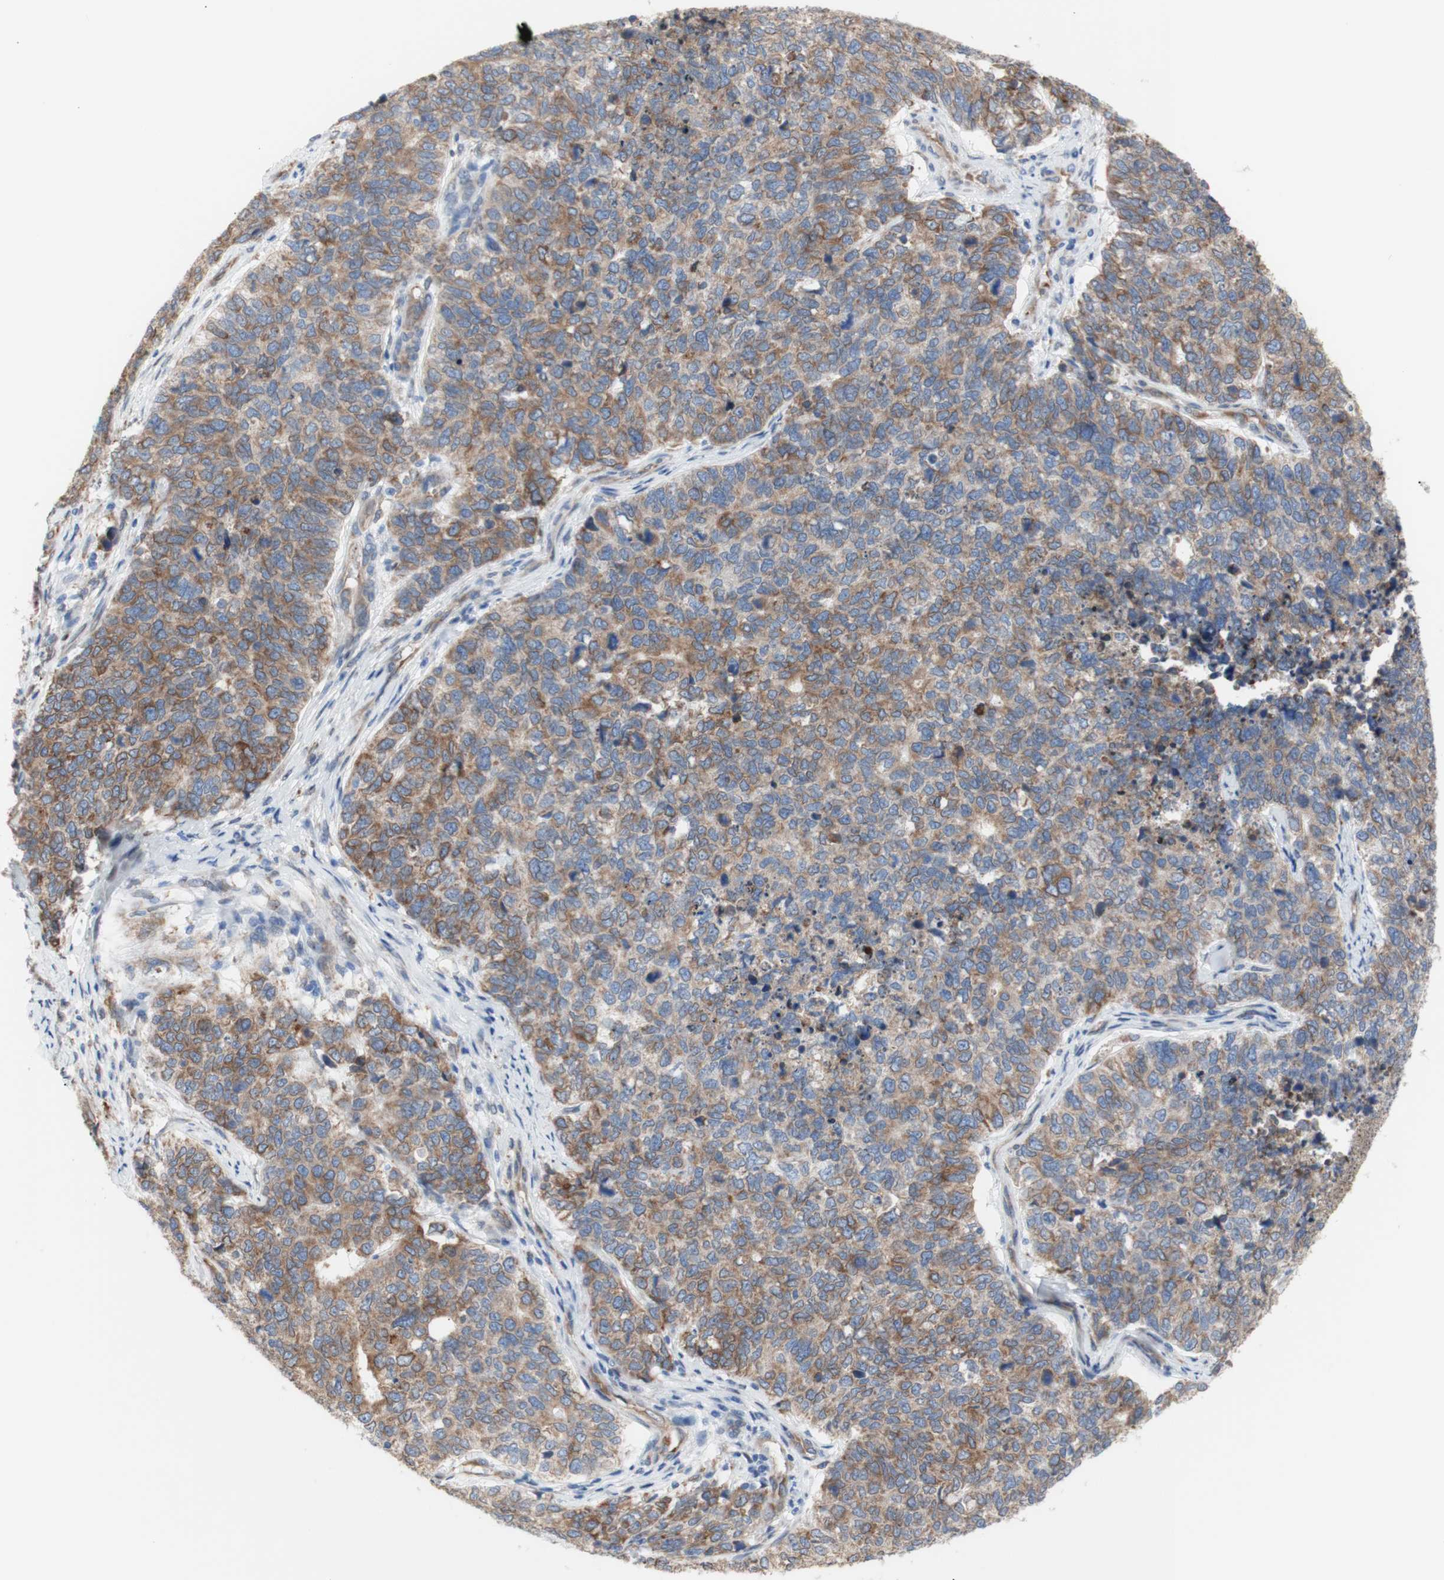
{"staining": {"intensity": "moderate", "quantity": ">75%", "location": "cytoplasmic/membranous"}, "tissue": "cervical cancer", "cell_type": "Tumor cells", "image_type": "cancer", "snomed": [{"axis": "morphology", "description": "Squamous cell carcinoma, NOS"}, {"axis": "topography", "description": "Cervix"}], "caption": "Immunohistochemistry (IHC) micrograph of squamous cell carcinoma (cervical) stained for a protein (brown), which displays medium levels of moderate cytoplasmic/membranous positivity in approximately >75% of tumor cells.", "gene": "ERLIN1", "patient": {"sex": "female", "age": 63}}